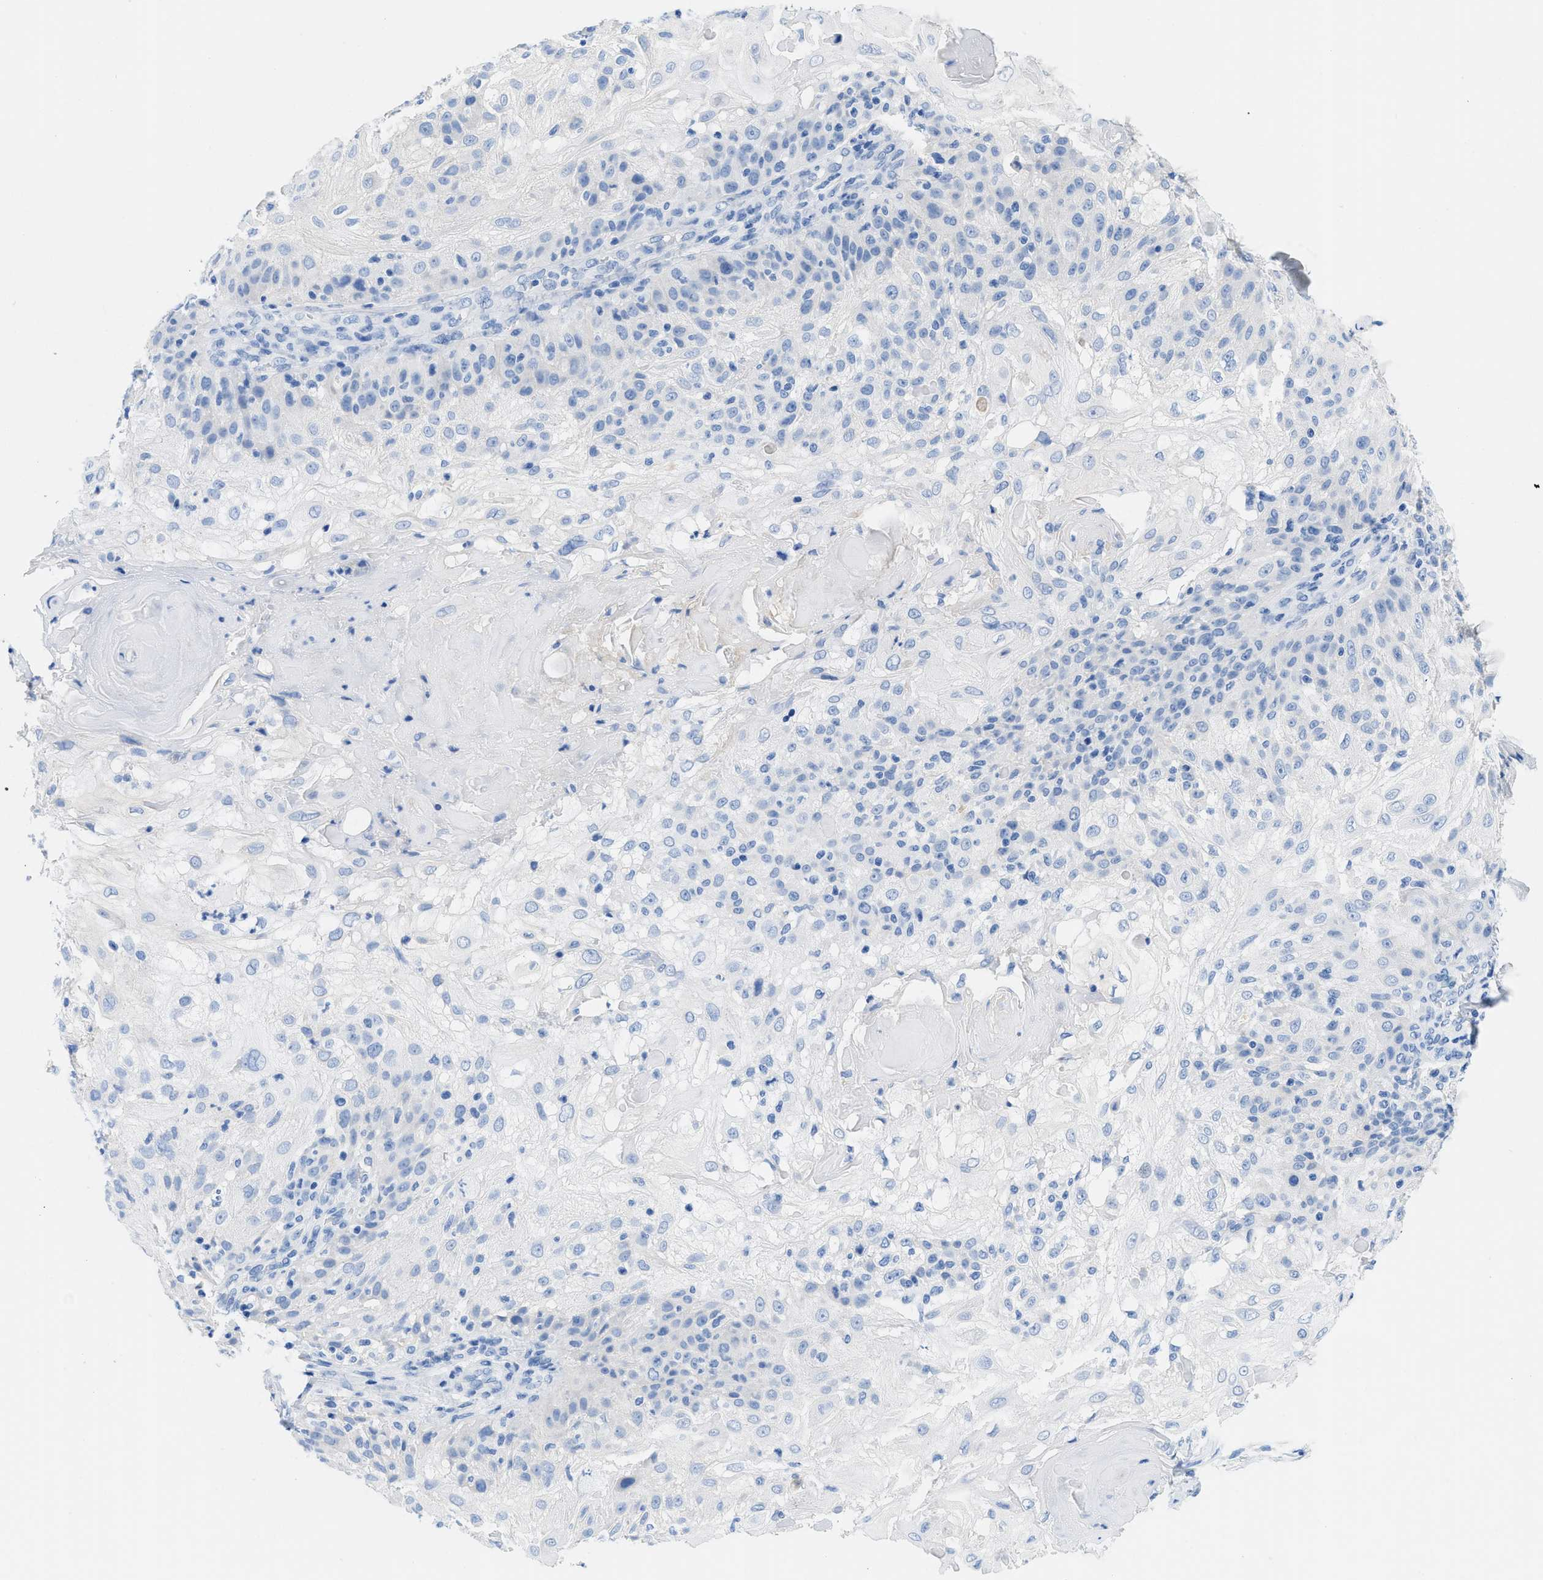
{"staining": {"intensity": "negative", "quantity": "none", "location": "none"}, "tissue": "skin cancer", "cell_type": "Tumor cells", "image_type": "cancer", "snomed": [{"axis": "morphology", "description": "Normal tissue, NOS"}, {"axis": "morphology", "description": "Squamous cell carcinoma, NOS"}, {"axis": "topography", "description": "Skin"}], "caption": "The IHC image has no significant staining in tumor cells of skin cancer (squamous cell carcinoma) tissue.", "gene": "COL3A1", "patient": {"sex": "female", "age": 83}}